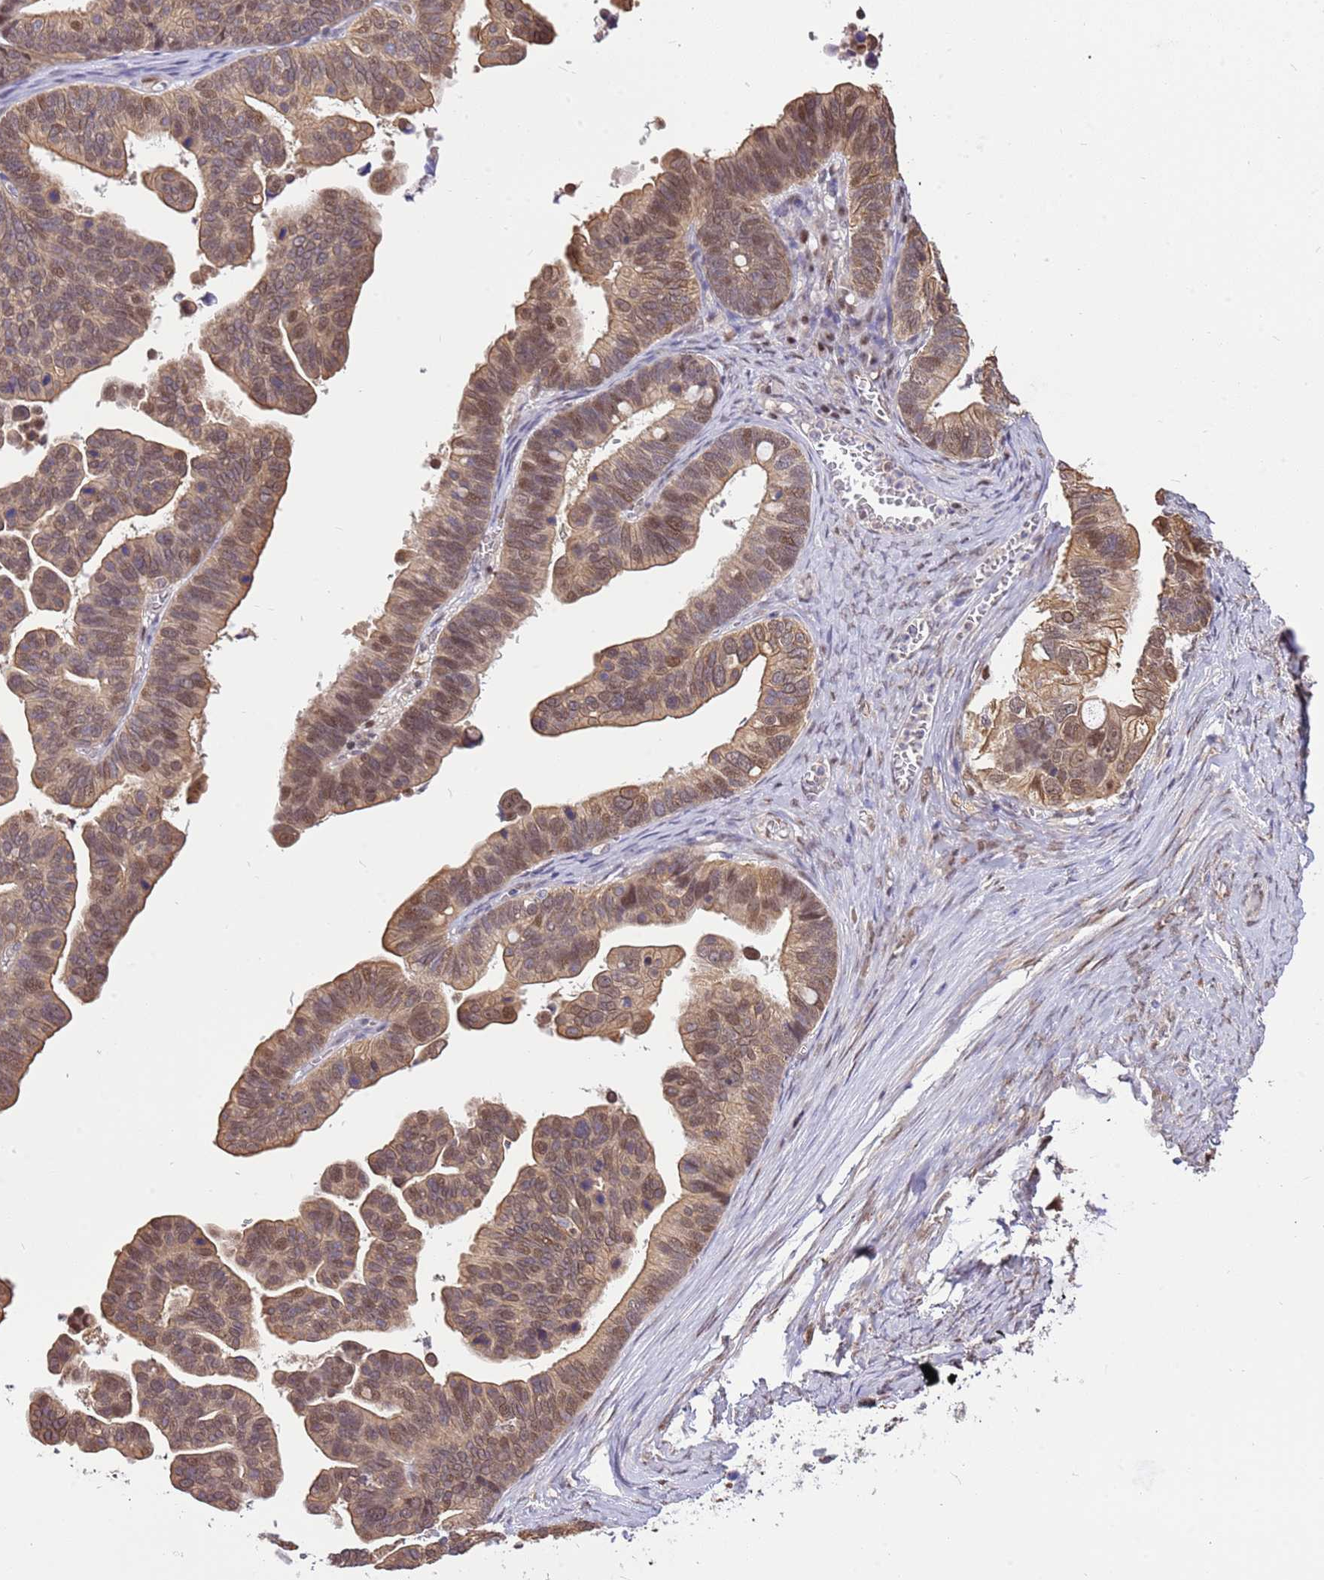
{"staining": {"intensity": "moderate", "quantity": ">75%", "location": "cytoplasmic/membranous,nuclear"}, "tissue": "ovarian cancer", "cell_type": "Tumor cells", "image_type": "cancer", "snomed": [{"axis": "morphology", "description": "Cystadenocarcinoma, serous, NOS"}, {"axis": "topography", "description": "Ovary"}], "caption": "Immunohistochemical staining of ovarian serous cystadenocarcinoma demonstrates medium levels of moderate cytoplasmic/membranous and nuclear protein expression in about >75% of tumor cells.", "gene": "RFK", "patient": {"sex": "female", "age": 56}}